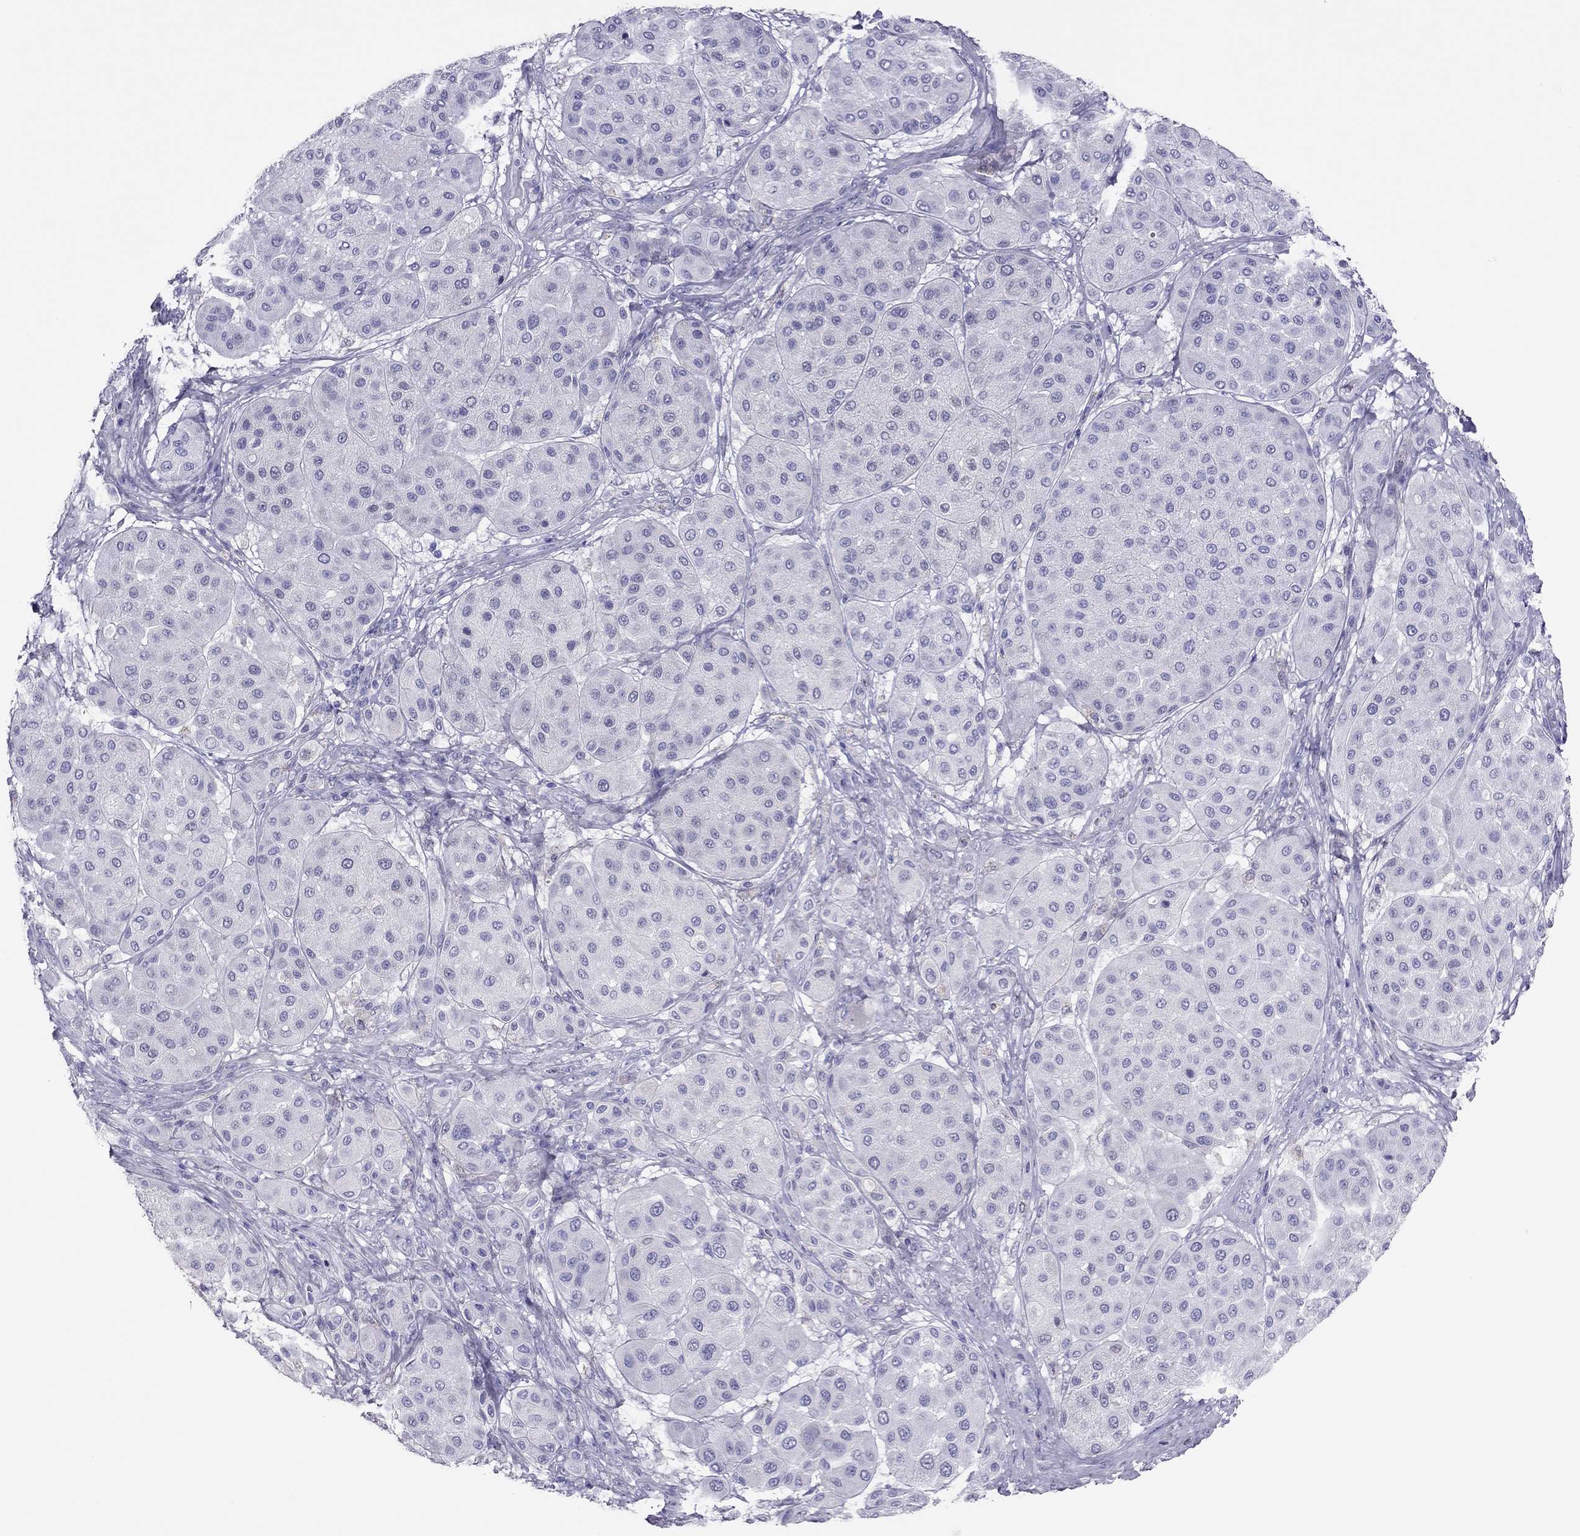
{"staining": {"intensity": "negative", "quantity": "none", "location": "none"}, "tissue": "melanoma", "cell_type": "Tumor cells", "image_type": "cancer", "snomed": [{"axis": "morphology", "description": "Malignant melanoma, Metastatic site"}, {"axis": "topography", "description": "Smooth muscle"}], "caption": "This is an immunohistochemistry photomicrograph of human melanoma. There is no expression in tumor cells.", "gene": "MAEL", "patient": {"sex": "male", "age": 41}}